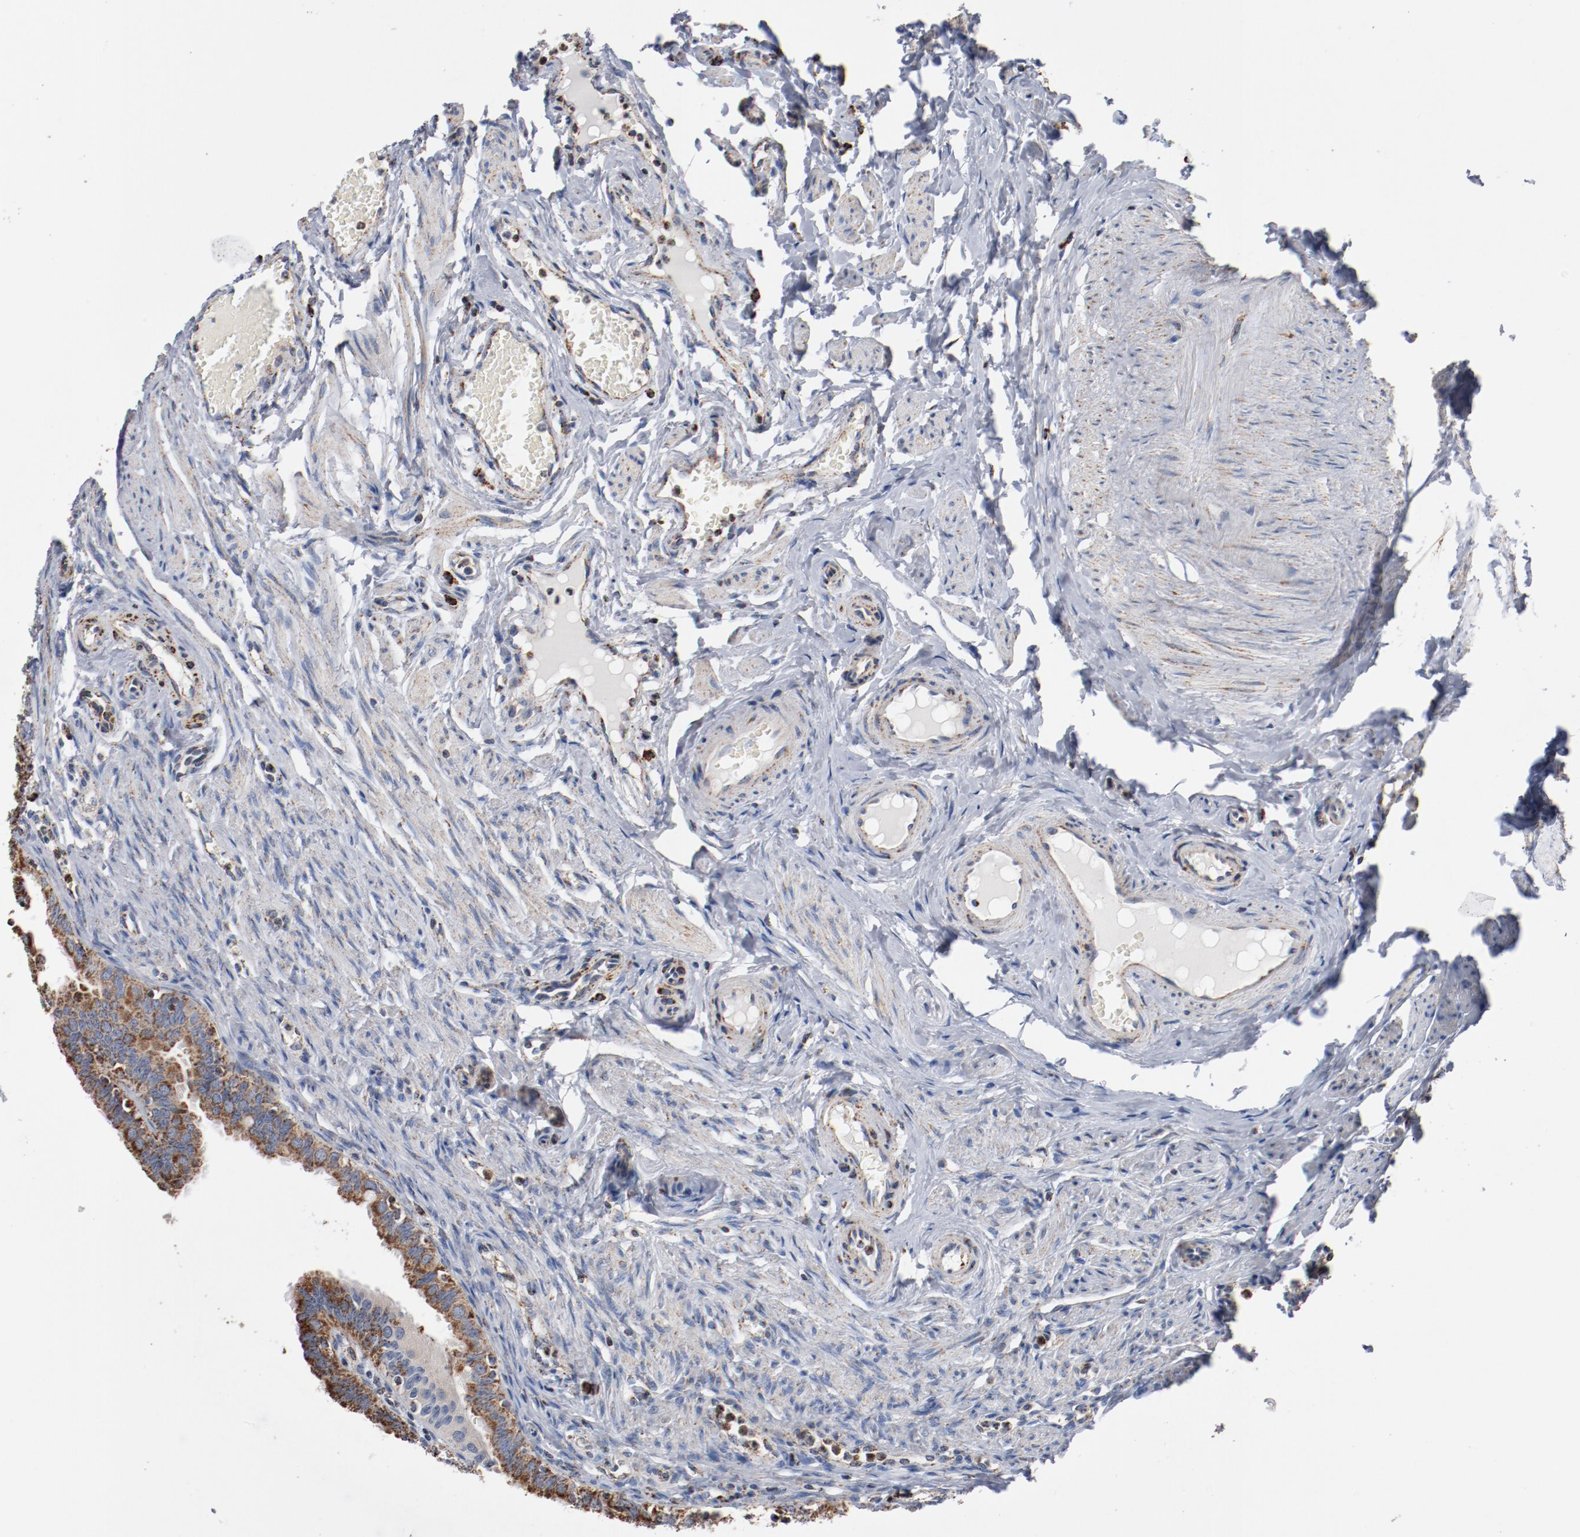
{"staining": {"intensity": "strong", "quantity": ">75%", "location": "cytoplasmic/membranous"}, "tissue": "fallopian tube", "cell_type": "Glandular cells", "image_type": "normal", "snomed": [{"axis": "morphology", "description": "Normal tissue, NOS"}, {"axis": "topography", "description": "Fallopian tube"}, {"axis": "topography", "description": "Ovary"}], "caption": "Brown immunohistochemical staining in benign fallopian tube shows strong cytoplasmic/membranous staining in approximately >75% of glandular cells. Immunohistochemistry (ihc) stains the protein of interest in brown and the nuclei are stained blue.", "gene": "NDUFS4", "patient": {"sex": "female", "age": 51}}